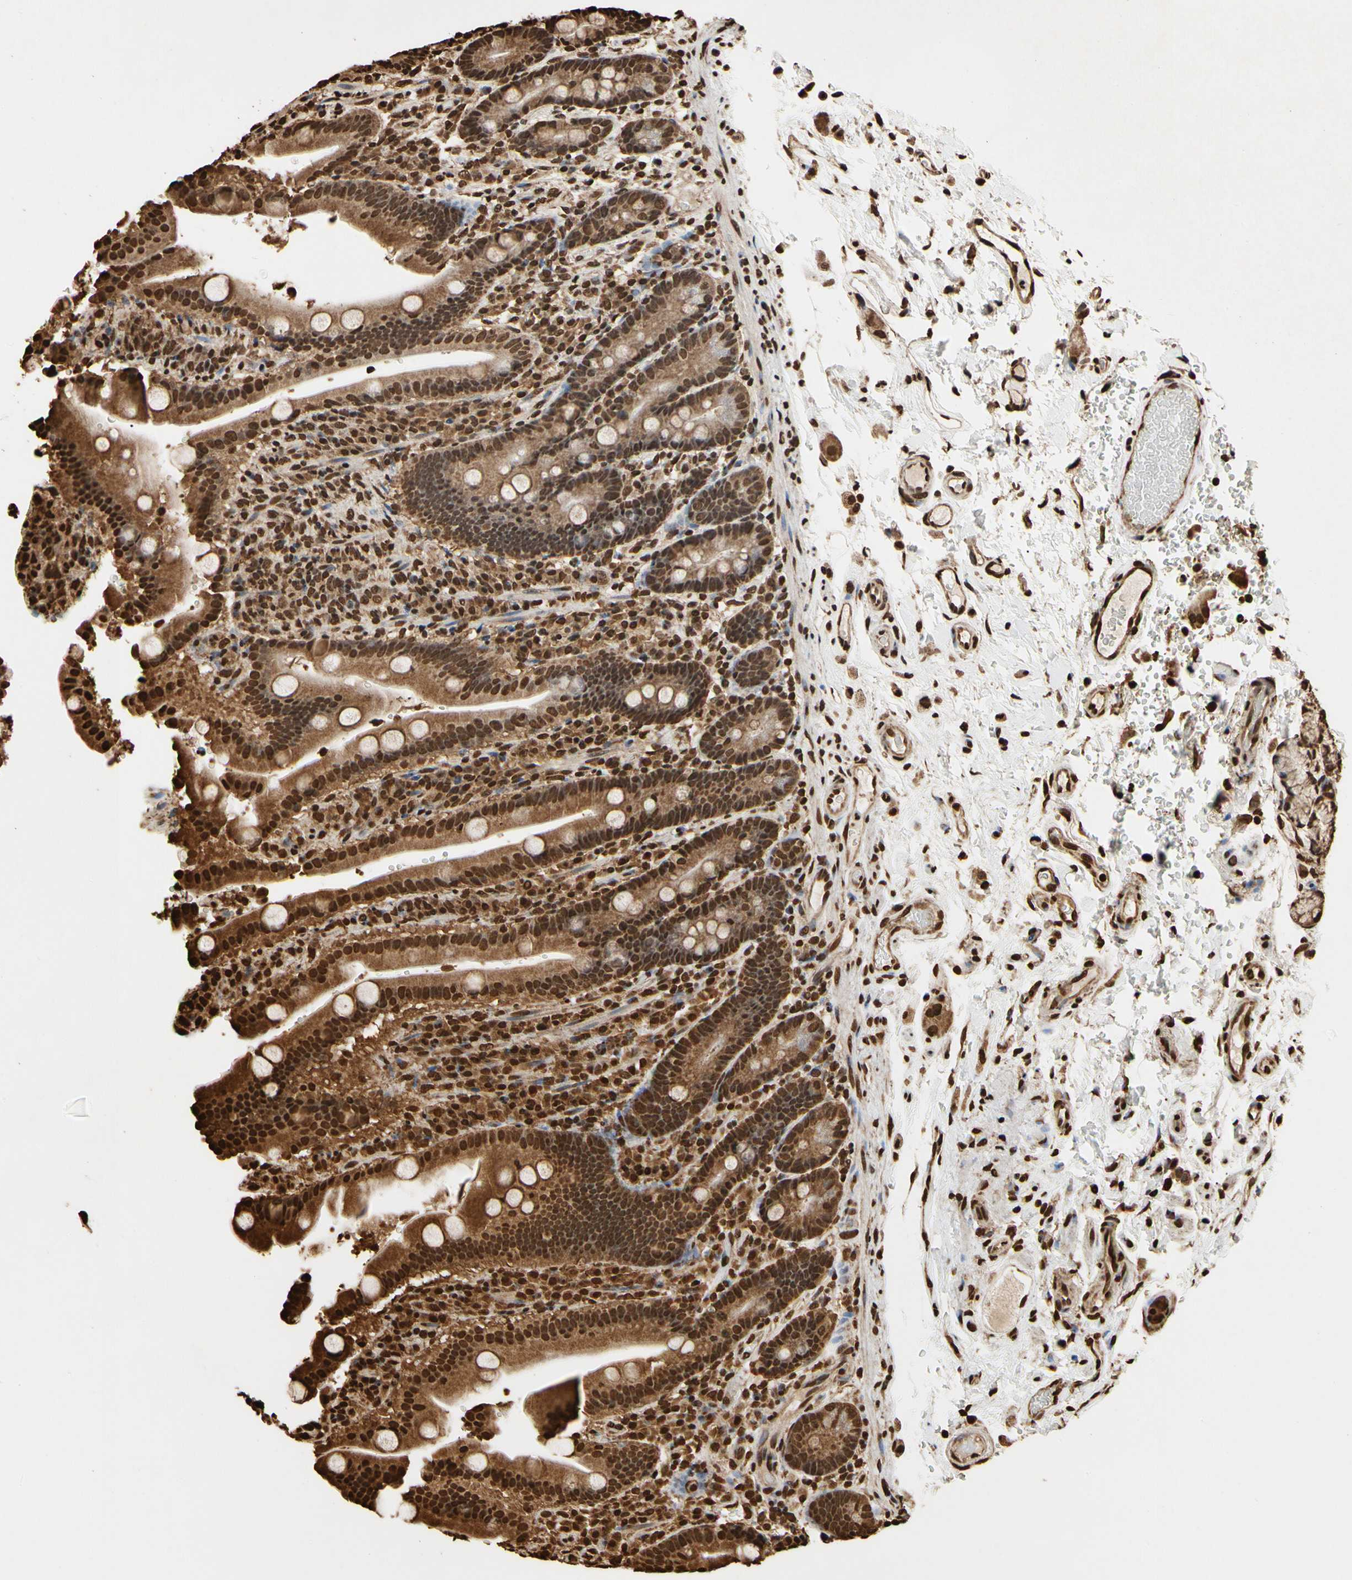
{"staining": {"intensity": "strong", "quantity": ">75%", "location": "cytoplasmic/membranous,nuclear"}, "tissue": "duodenum", "cell_type": "Glandular cells", "image_type": "normal", "snomed": [{"axis": "morphology", "description": "Normal tissue, NOS"}, {"axis": "topography", "description": "Small intestine, NOS"}], "caption": "Human duodenum stained for a protein (brown) exhibits strong cytoplasmic/membranous,nuclear positive staining in about >75% of glandular cells.", "gene": "HNRNPK", "patient": {"sex": "female", "age": 71}}